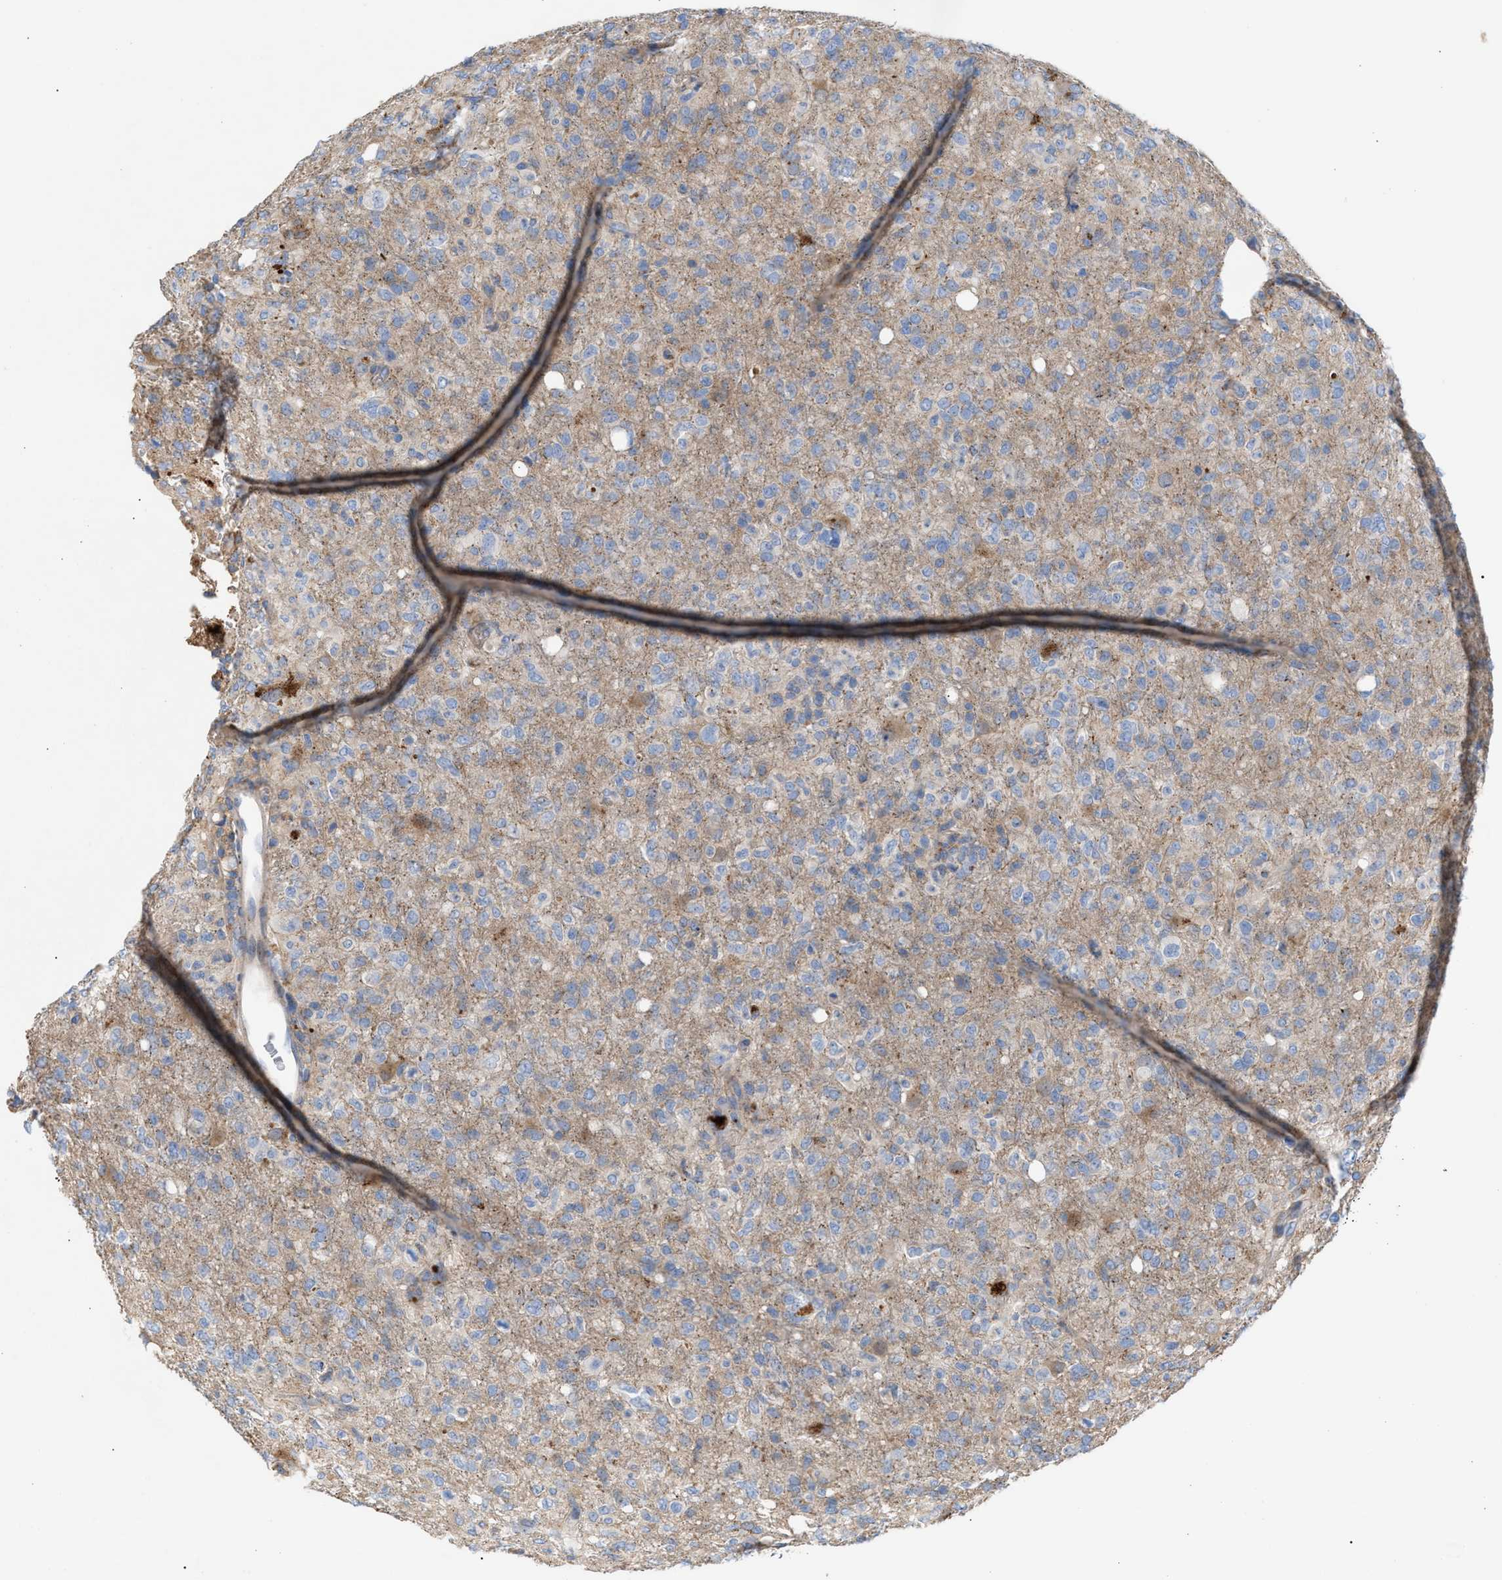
{"staining": {"intensity": "weak", "quantity": ">75%", "location": "cytoplasmic/membranous"}, "tissue": "glioma", "cell_type": "Tumor cells", "image_type": "cancer", "snomed": [{"axis": "morphology", "description": "Glioma, malignant, High grade"}, {"axis": "topography", "description": "Brain"}], "caption": "A histopathology image of human glioma stained for a protein reveals weak cytoplasmic/membranous brown staining in tumor cells.", "gene": "MBTD1", "patient": {"sex": "female", "age": 57}}